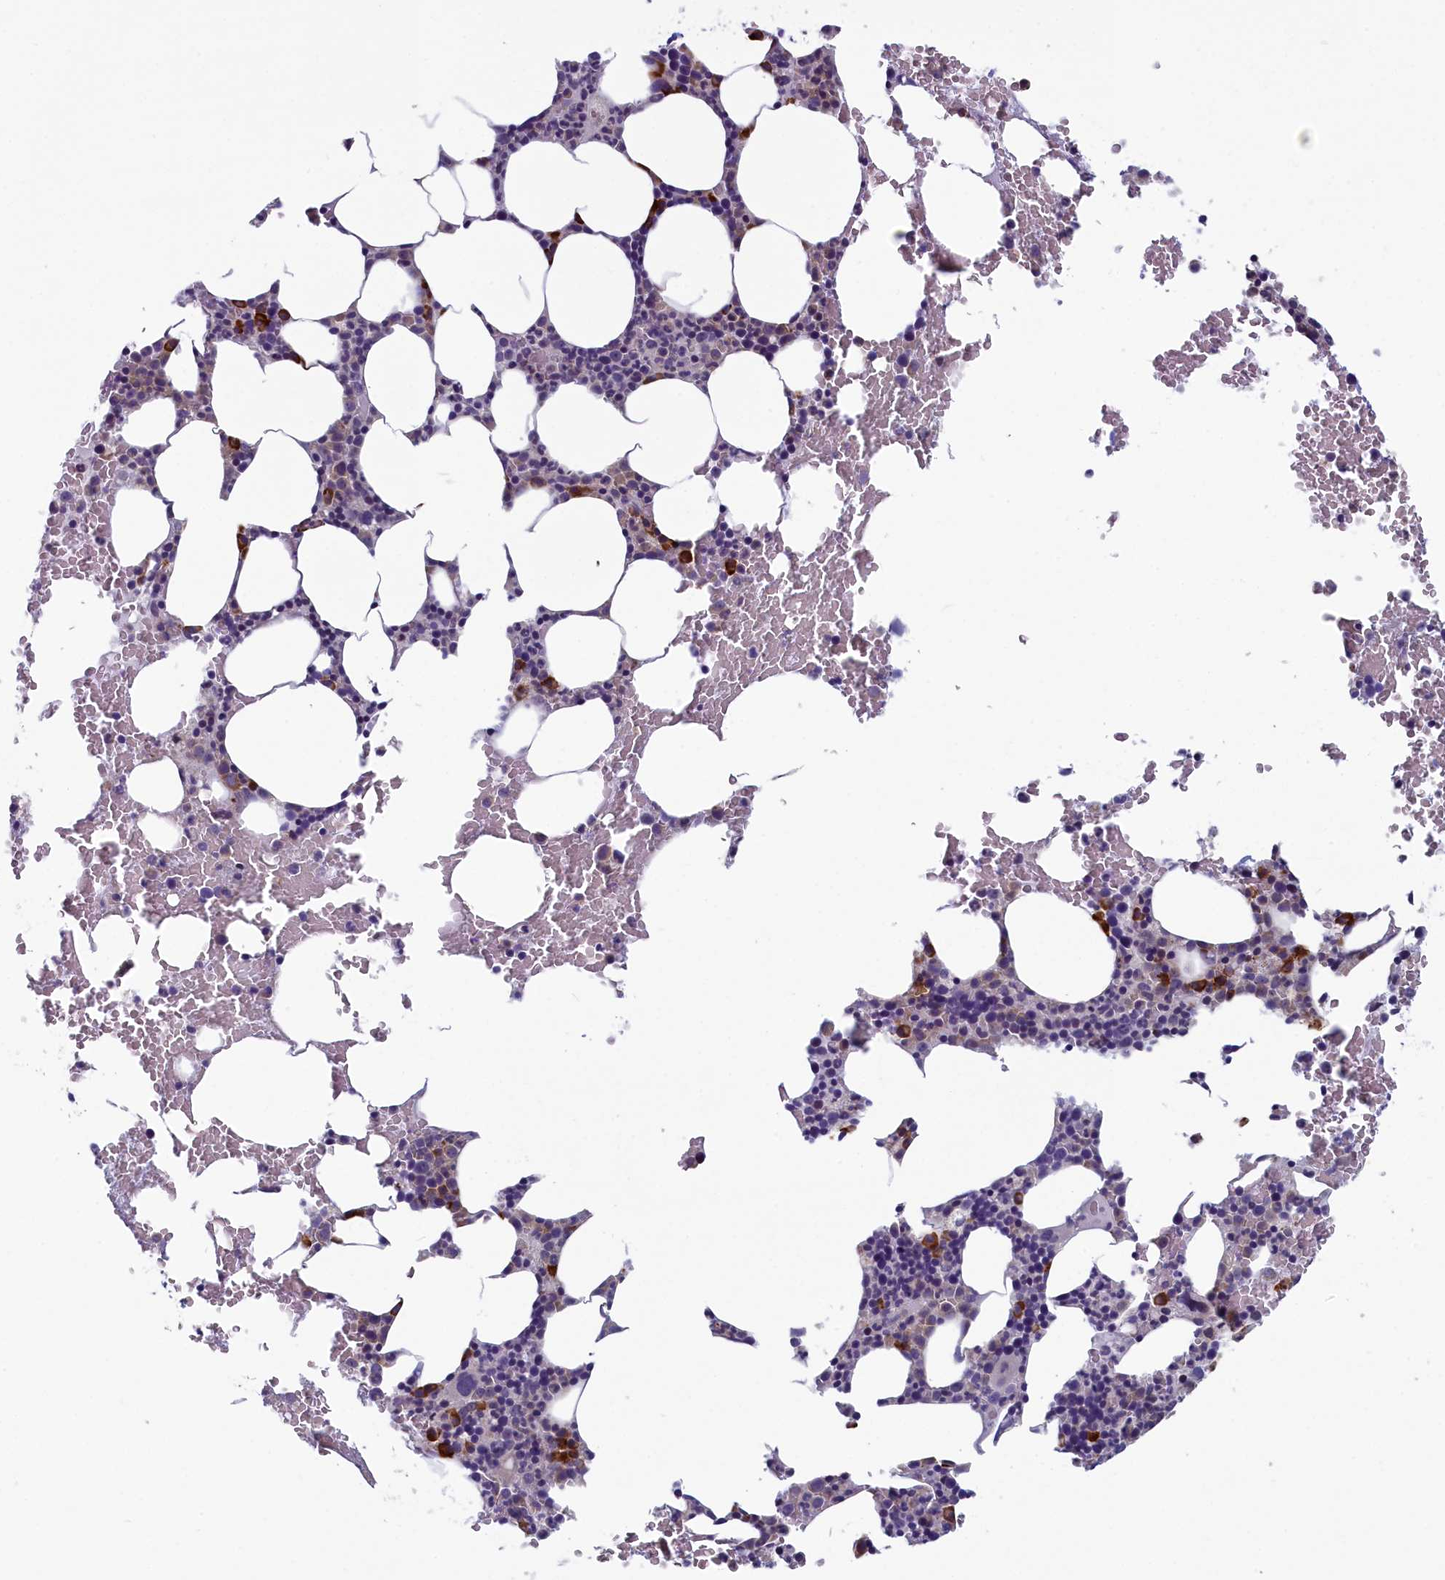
{"staining": {"intensity": "strong", "quantity": "<25%", "location": "cytoplasmic/membranous"}, "tissue": "bone marrow", "cell_type": "Hematopoietic cells", "image_type": "normal", "snomed": [{"axis": "morphology", "description": "Normal tissue, NOS"}, {"axis": "morphology", "description": "Inflammation, NOS"}, {"axis": "topography", "description": "Bone marrow"}], "caption": "A medium amount of strong cytoplasmic/membranous staining is seen in approximately <25% of hematopoietic cells in normal bone marrow.", "gene": "CNEP1R1", "patient": {"sex": "female", "age": 78}}